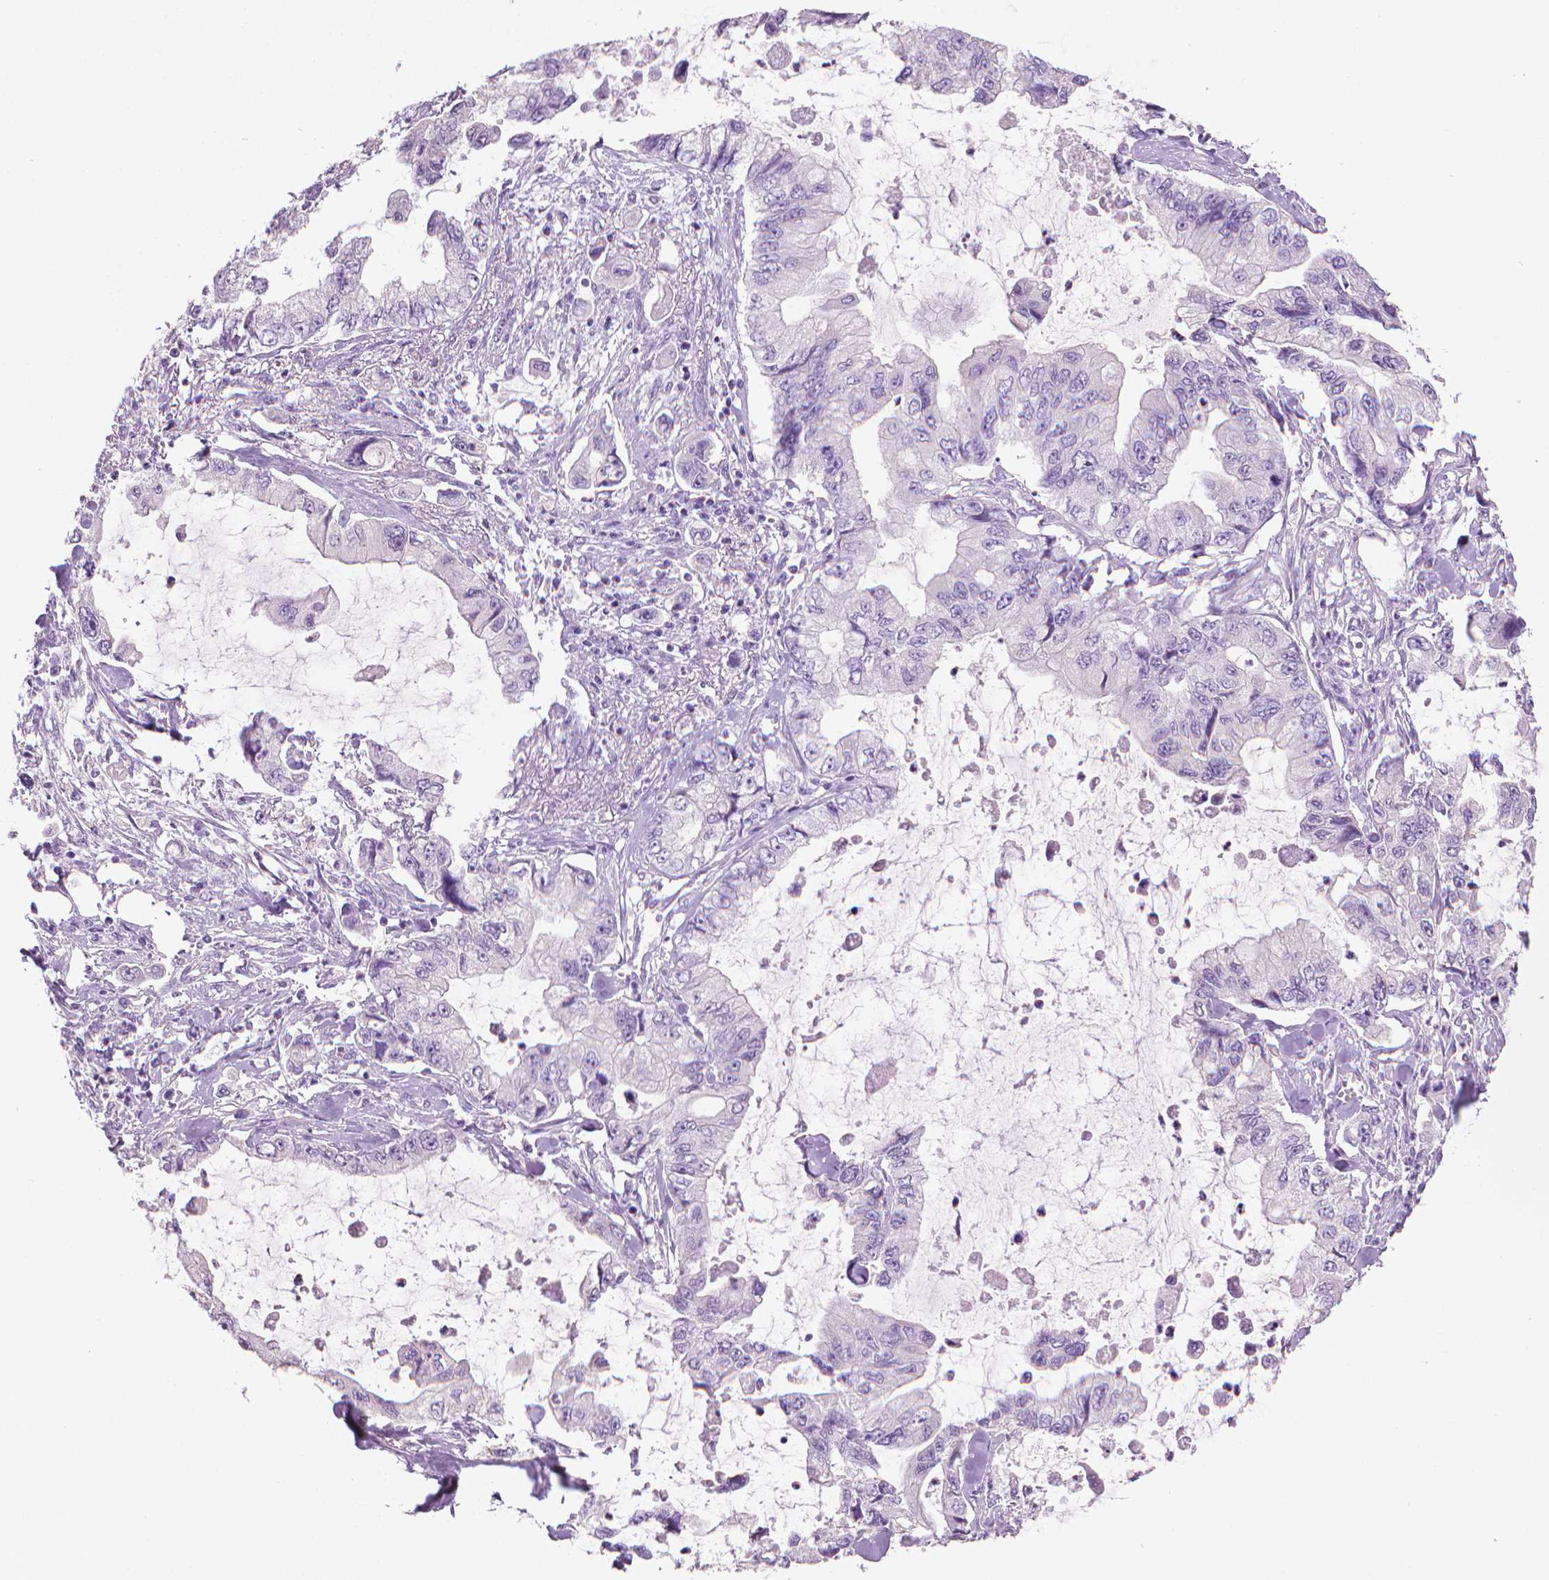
{"staining": {"intensity": "negative", "quantity": "none", "location": "none"}, "tissue": "stomach cancer", "cell_type": "Tumor cells", "image_type": "cancer", "snomed": [{"axis": "morphology", "description": "Adenocarcinoma, NOS"}, {"axis": "topography", "description": "Pancreas"}, {"axis": "topography", "description": "Stomach, upper"}, {"axis": "topography", "description": "Stomach"}], "caption": "Immunohistochemistry histopathology image of human stomach adenocarcinoma stained for a protein (brown), which displays no staining in tumor cells. The staining is performed using DAB brown chromogen with nuclei counter-stained in using hematoxylin.", "gene": "MLANA", "patient": {"sex": "male", "age": 77}}